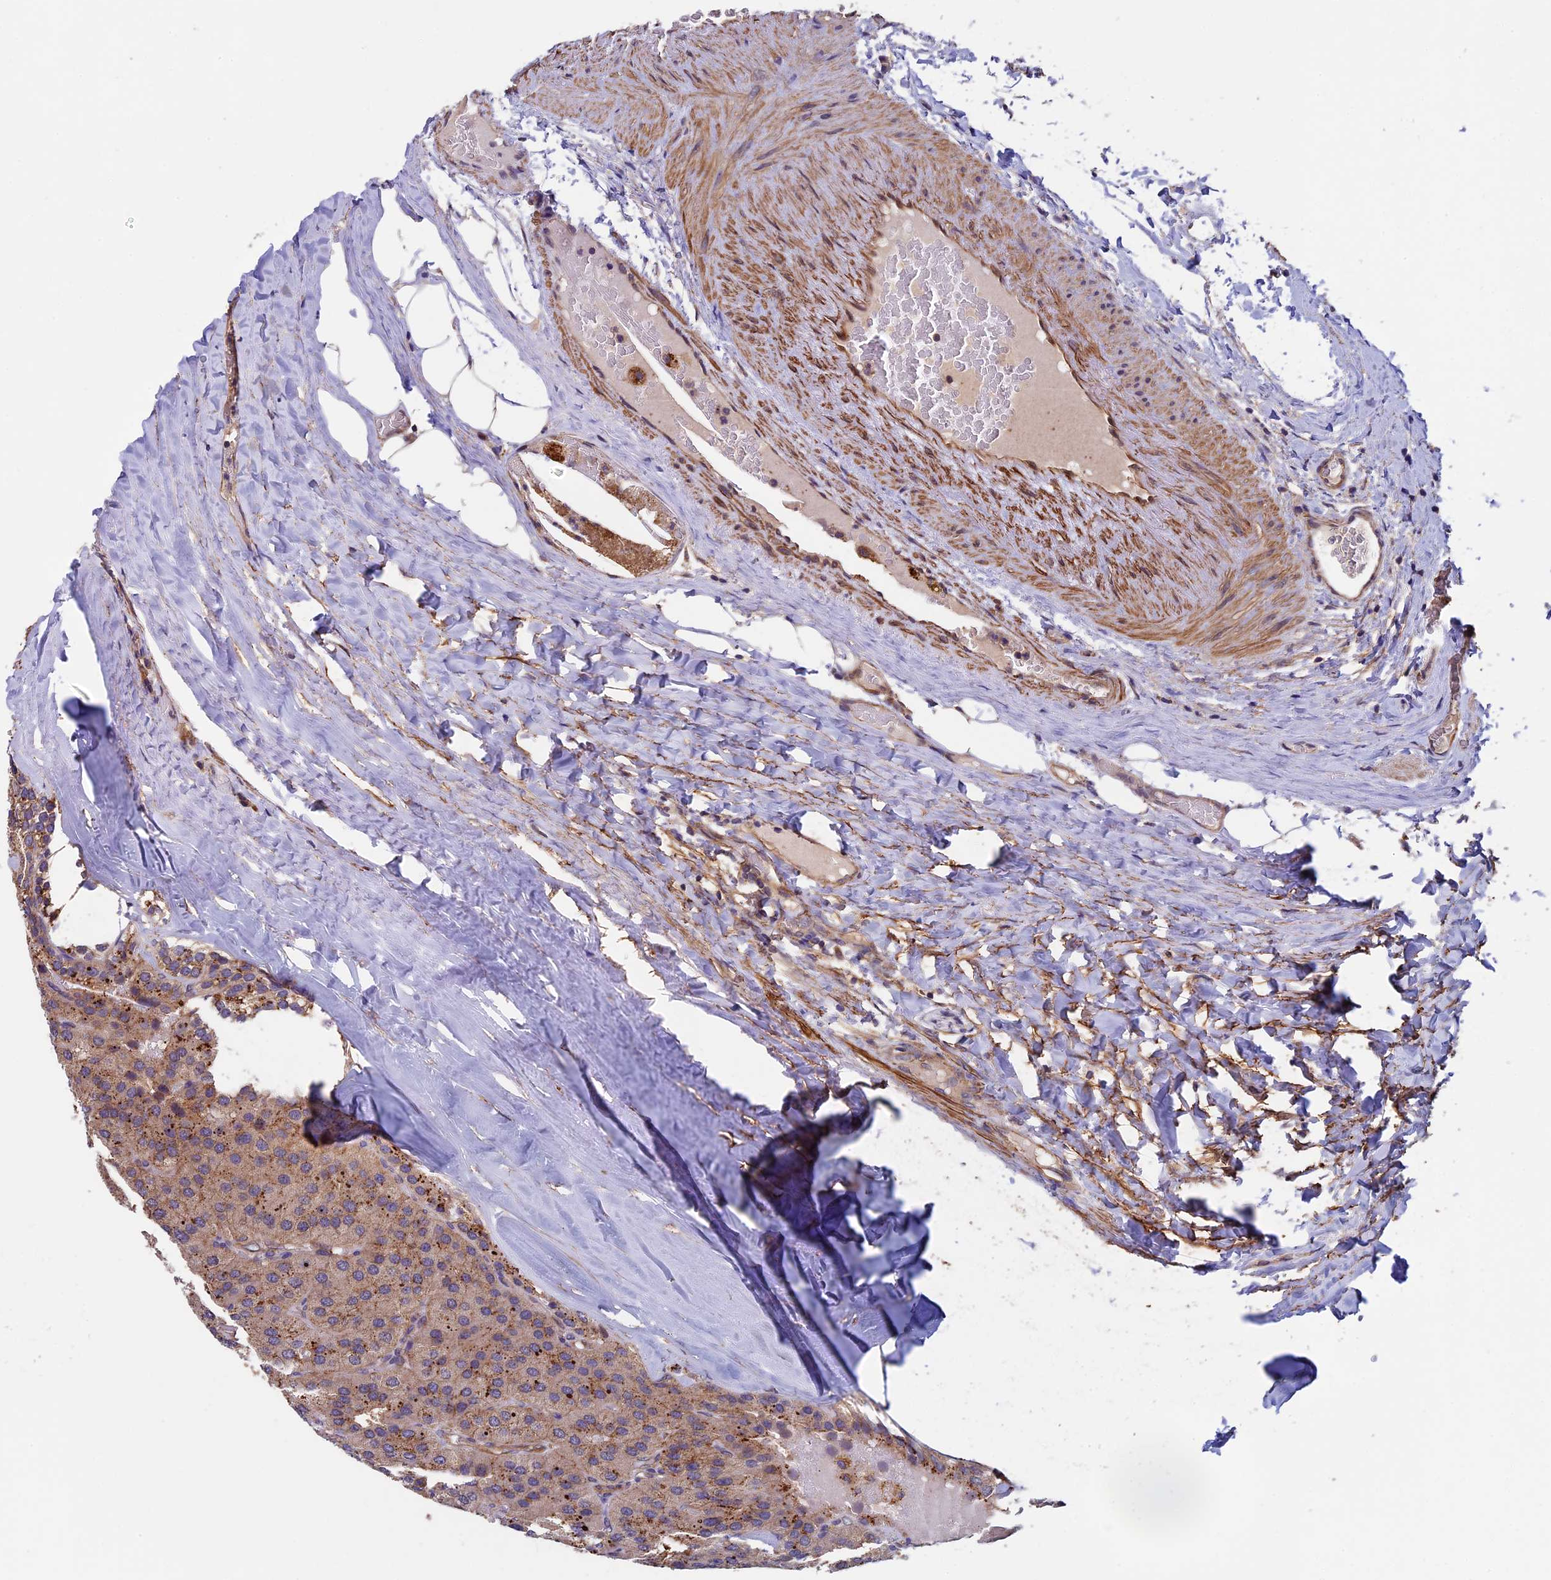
{"staining": {"intensity": "weak", "quantity": ">75%", "location": "cytoplasmic/membranous"}, "tissue": "parathyroid gland", "cell_type": "Glandular cells", "image_type": "normal", "snomed": [{"axis": "morphology", "description": "Normal tissue, NOS"}, {"axis": "morphology", "description": "Adenoma, NOS"}, {"axis": "topography", "description": "Parathyroid gland"}], "caption": "IHC photomicrograph of benign parathyroid gland: parathyroid gland stained using immunohistochemistry shows low levels of weak protein expression localized specifically in the cytoplasmic/membranous of glandular cells, appearing as a cytoplasmic/membranous brown color.", "gene": "SLC9A5", "patient": {"sex": "female", "age": 86}}